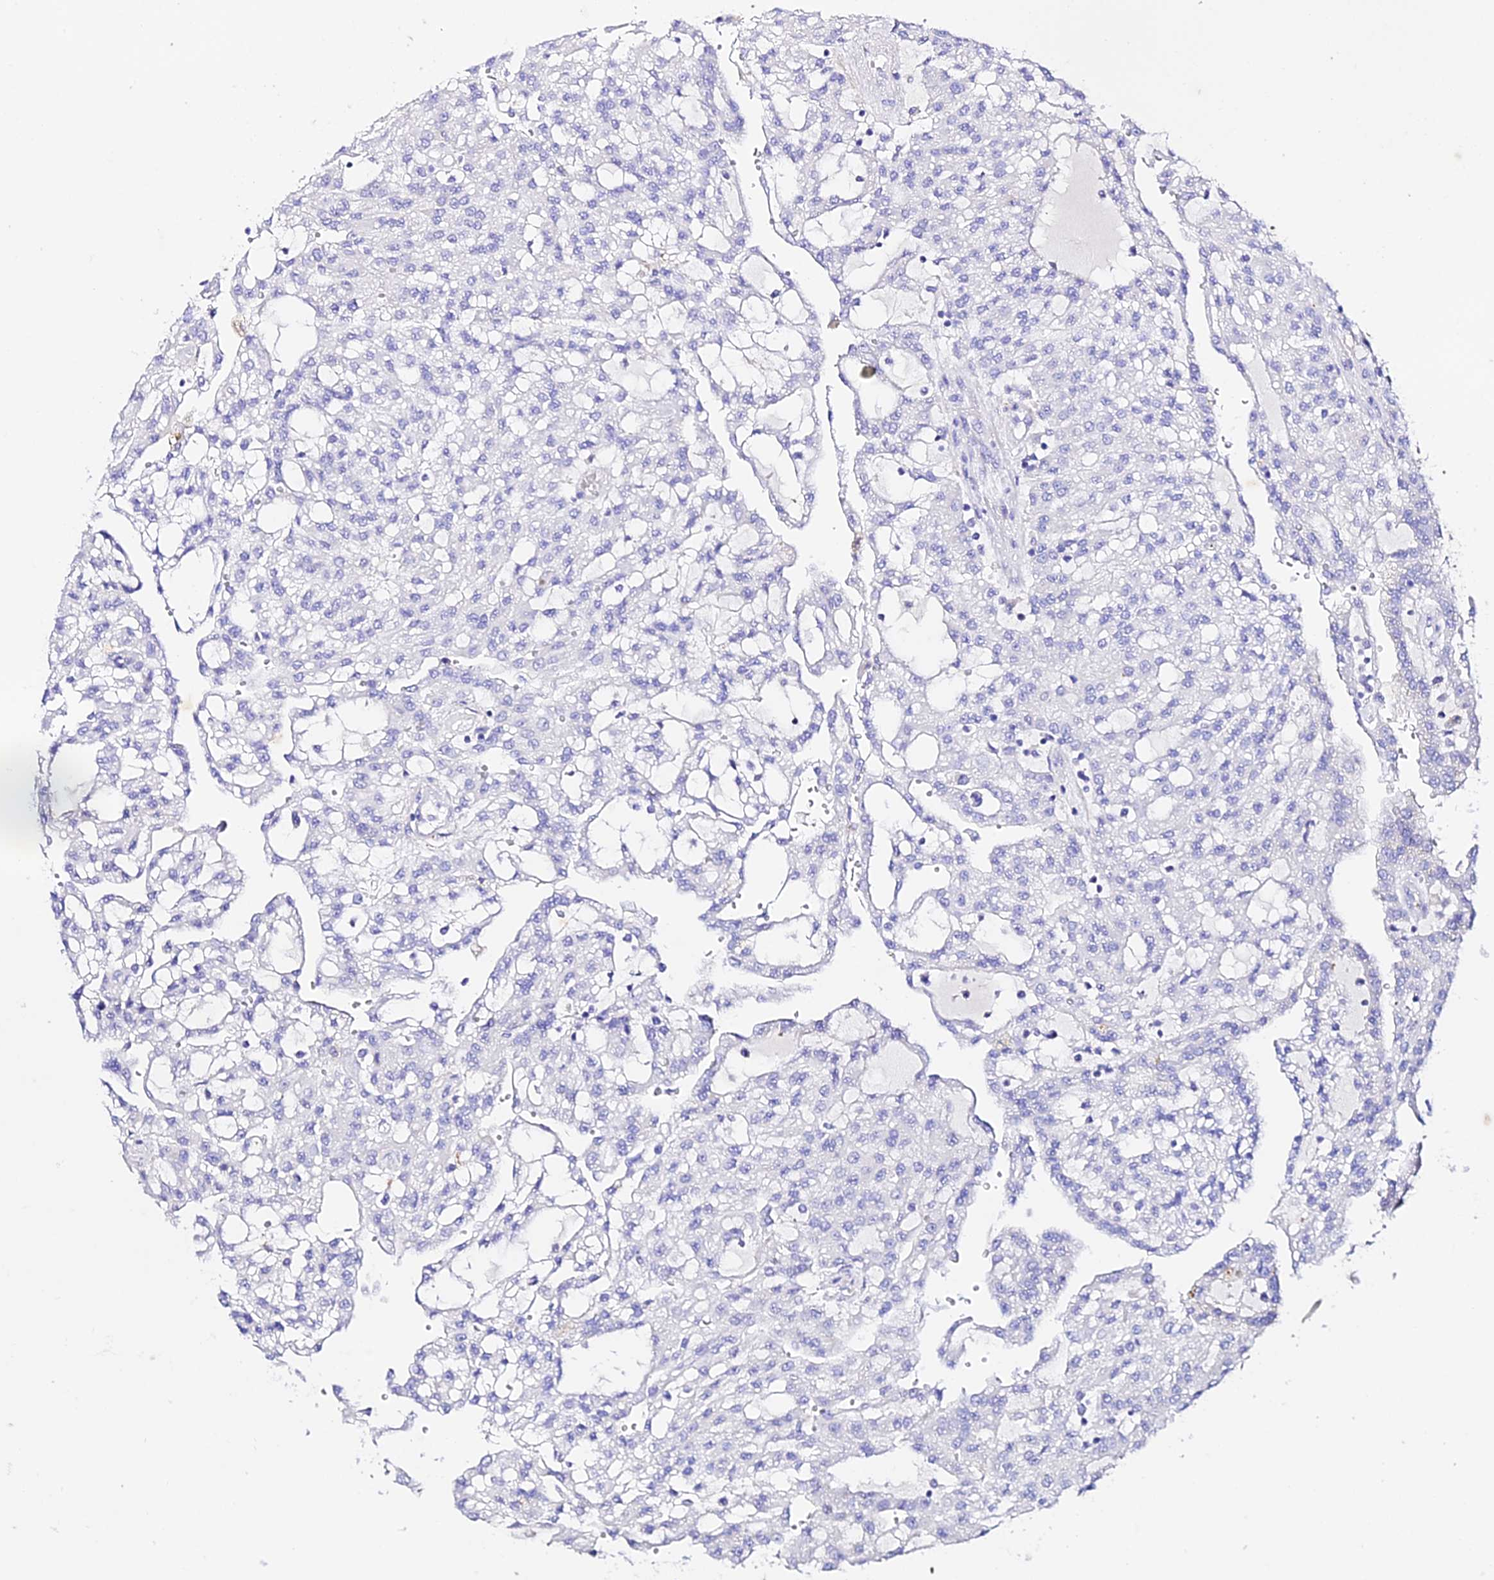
{"staining": {"intensity": "negative", "quantity": "none", "location": "none"}, "tissue": "renal cancer", "cell_type": "Tumor cells", "image_type": "cancer", "snomed": [{"axis": "morphology", "description": "Adenocarcinoma, NOS"}, {"axis": "topography", "description": "Kidney"}], "caption": "A histopathology image of human renal cancer (adenocarcinoma) is negative for staining in tumor cells.", "gene": "TMEM117", "patient": {"sex": "male", "age": 63}}